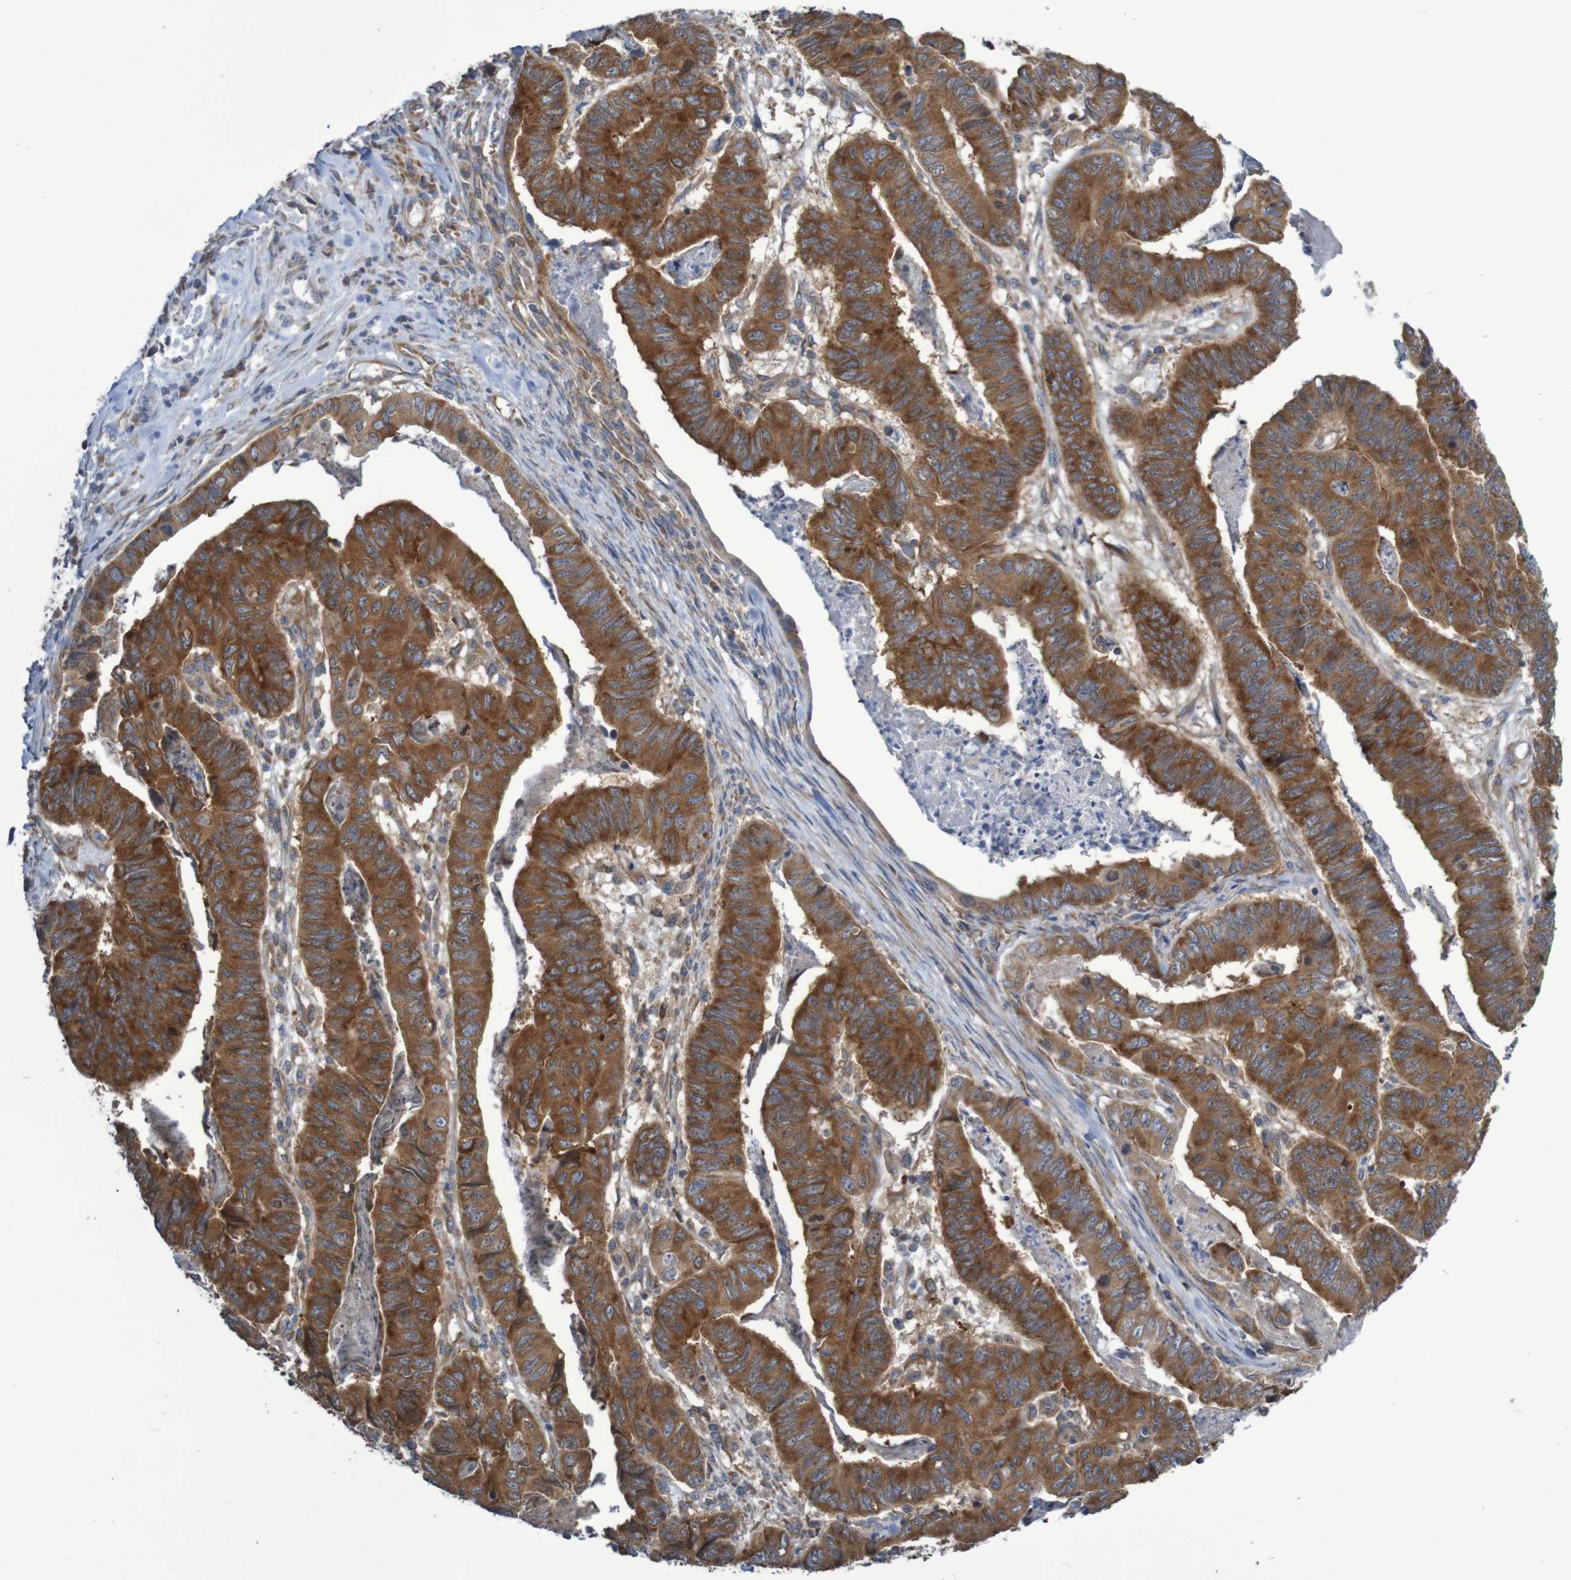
{"staining": {"intensity": "strong", "quantity": ">75%", "location": "cytoplasmic/membranous"}, "tissue": "stomach cancer", "cell_type": "Tumor cells", "image_type": "cancer", "snomed": [{"axis": "morphology", "description": "Adenocarcinoma, NOS"}, {"axis": "topography", "description": "Stomach, lower"}], "caption": "An image of human adenocarcinoma (stomach) stained for a protein displays strong cytoplasmic/membranous brown staining in tumor cells.", "gene": "LRRC47", "patient": {"sex": "male", "age": 77}}